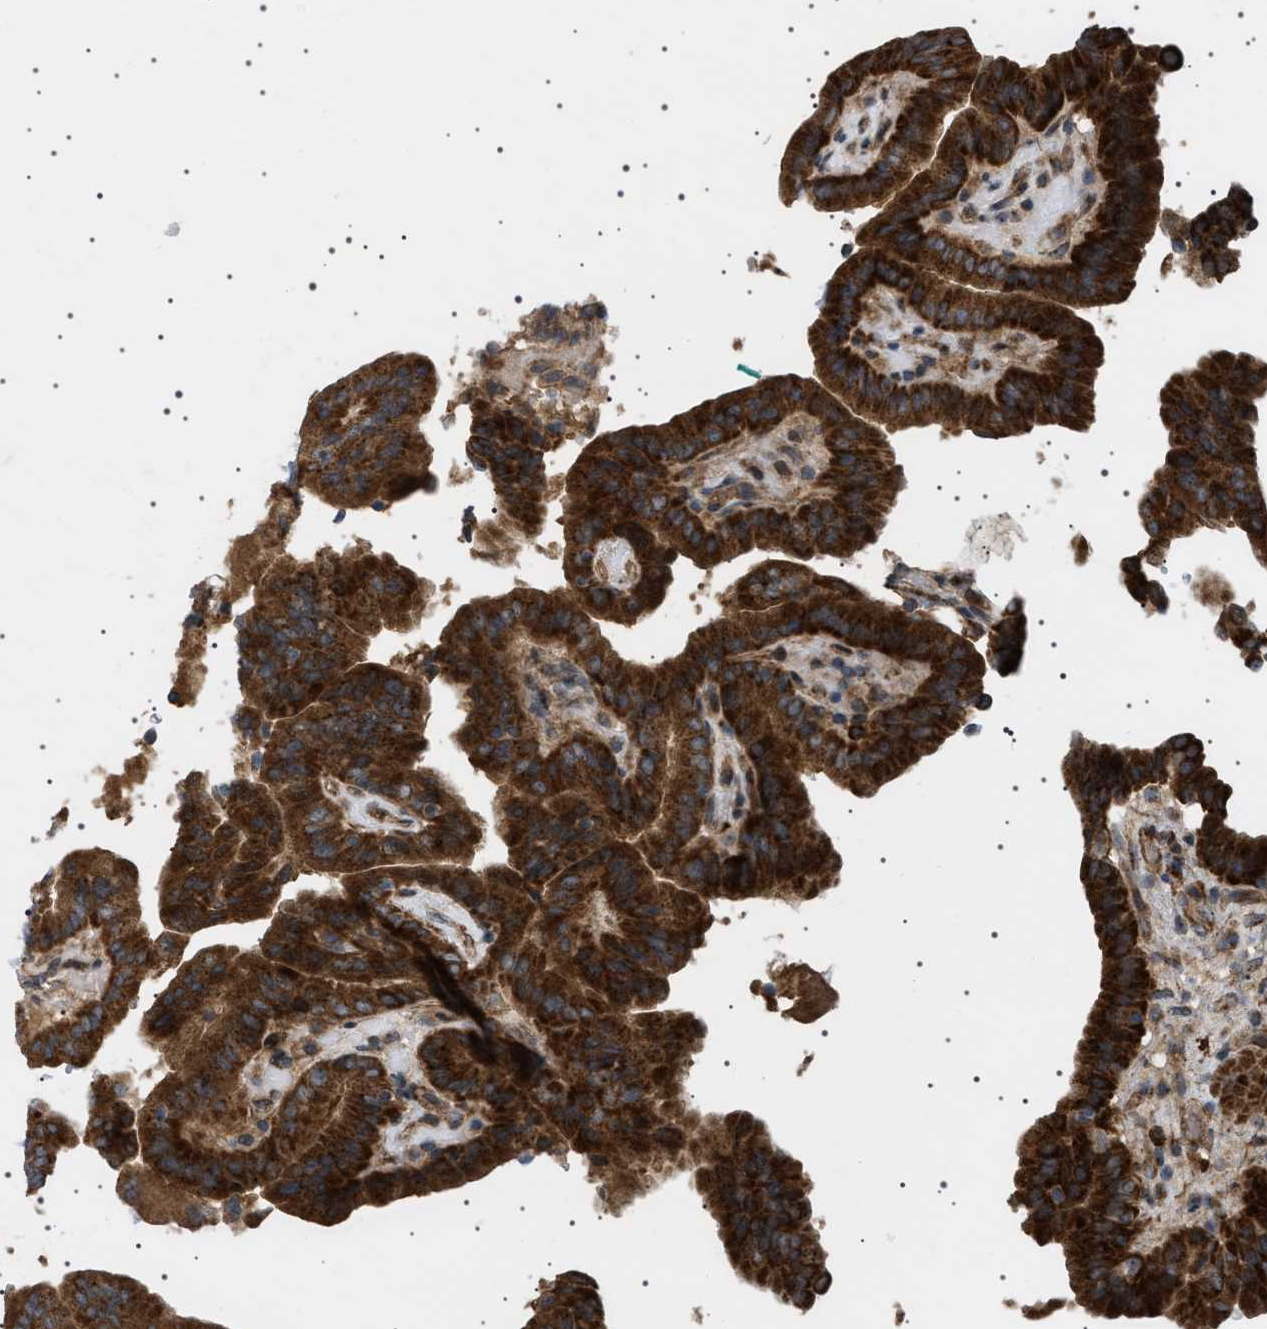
{"staining": {"intensity": "strong", "quantity": ">75%", "location": "cytoplasmic/membranous"}, "tissue": "thyroid cancer", "cell_type": "Tumor cells", "image_type": "cancer", "snomed": [{"axis": "morphology", "description": "Papillary adenocarcinoma, NOS"}, {"axis": "topography", "description": "Thyroid gland"}], "caption": "The photomicrograph shows immunohistochemical staining of papillary adenocarcinoma (thyroid). There is strong cytoplasmic/membranous expression is present in approximately >75% of tumor cells.", "gene": "CCDC186", "patient": {"sex": "male", "age": 33}}